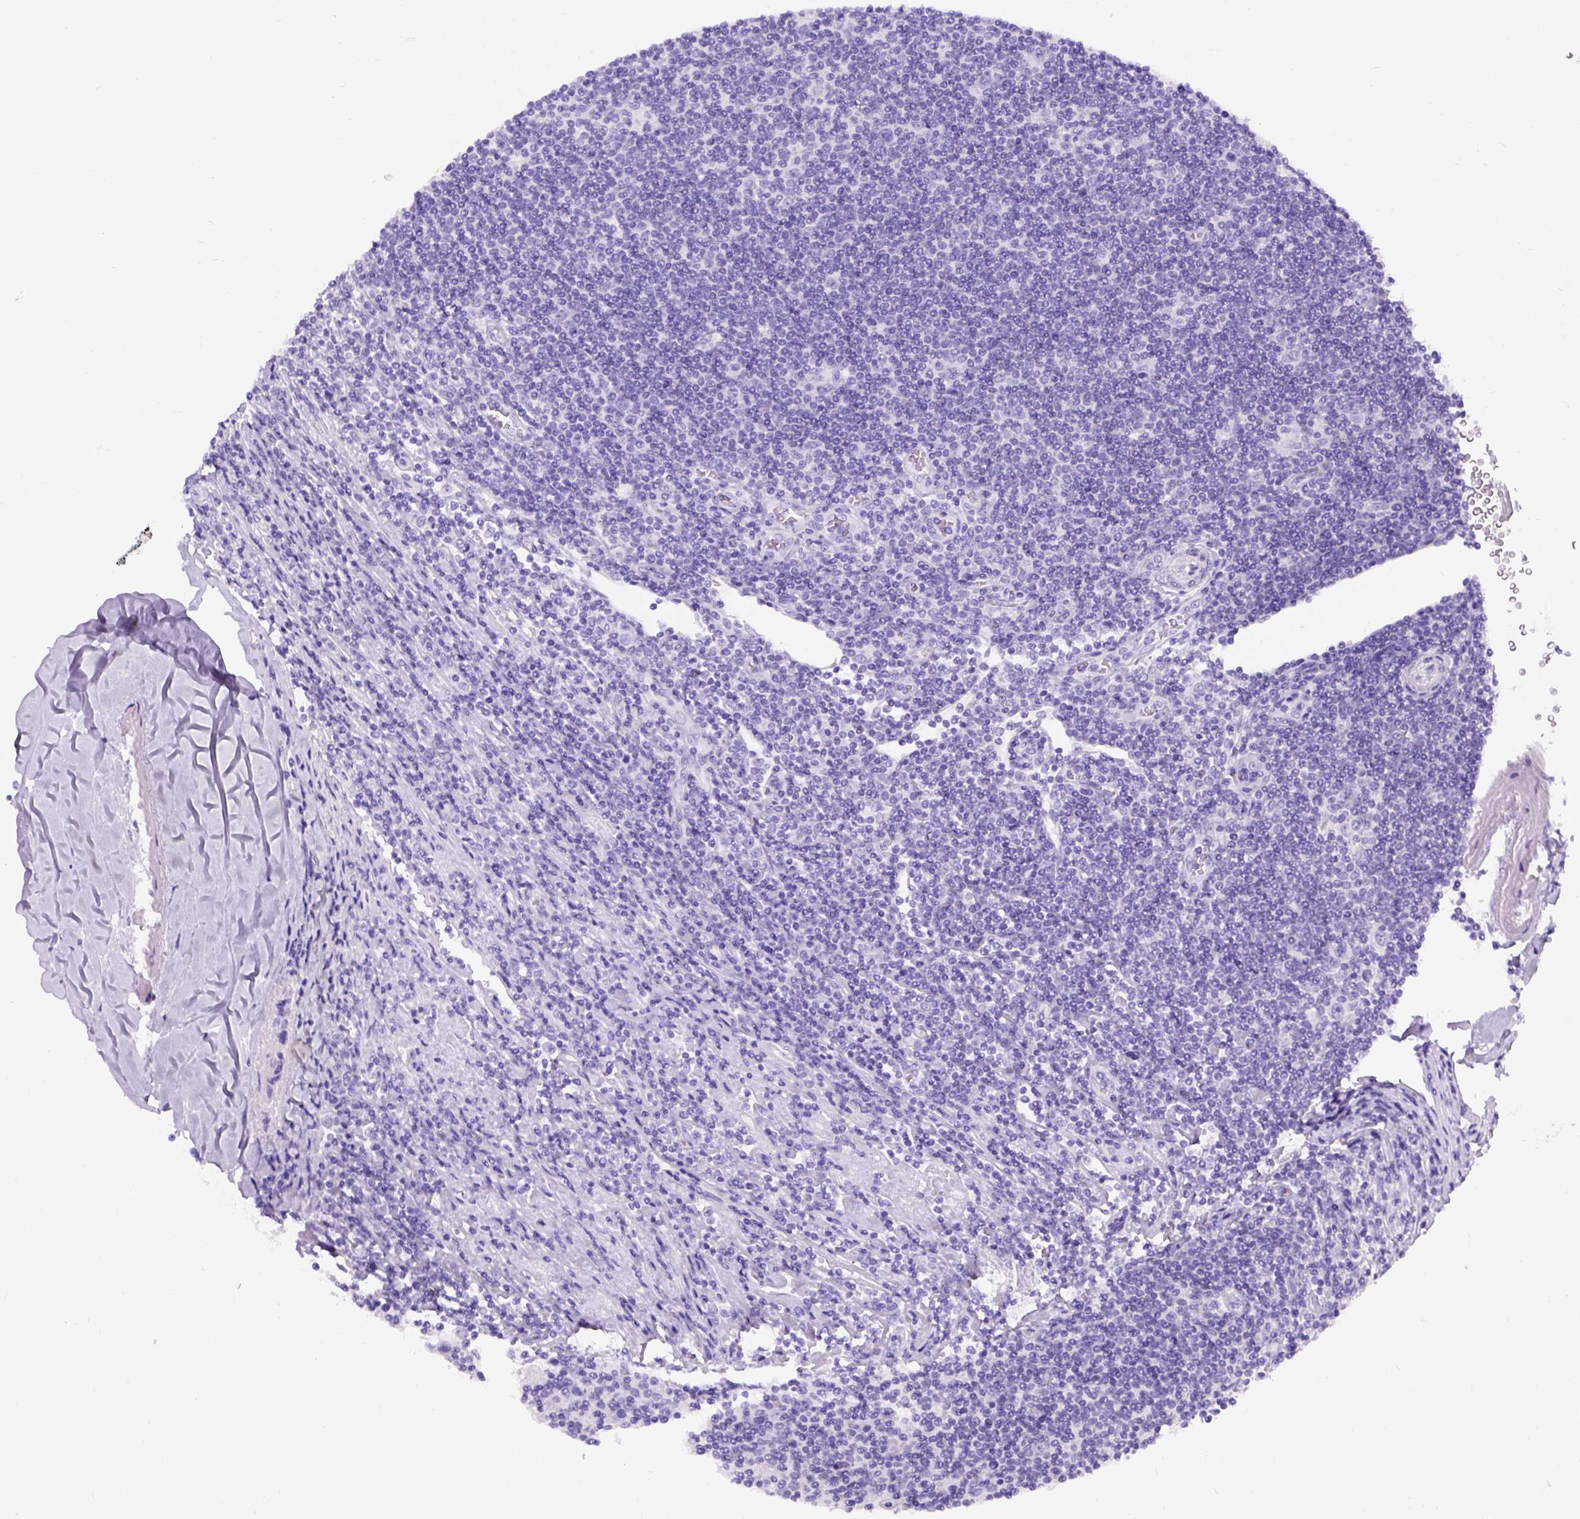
{"staining": {"intensity": "negative", "quantity": "none", "location": "none"}, "tissue": "lymphoma", "cell_type": "Tumor cells", "image_type": "cancer", "snomed": [{"axis": "morphology", "description": "Hodgkin's disease, NOS"}, {"axis": "topography", "description": "Lymph node"}], "caption": "Protein analysis of lymphoma exhibits no significant expression in tumor cells.", "gene": "C7orf57", "patient": {"sex": "male", "age": 40}}